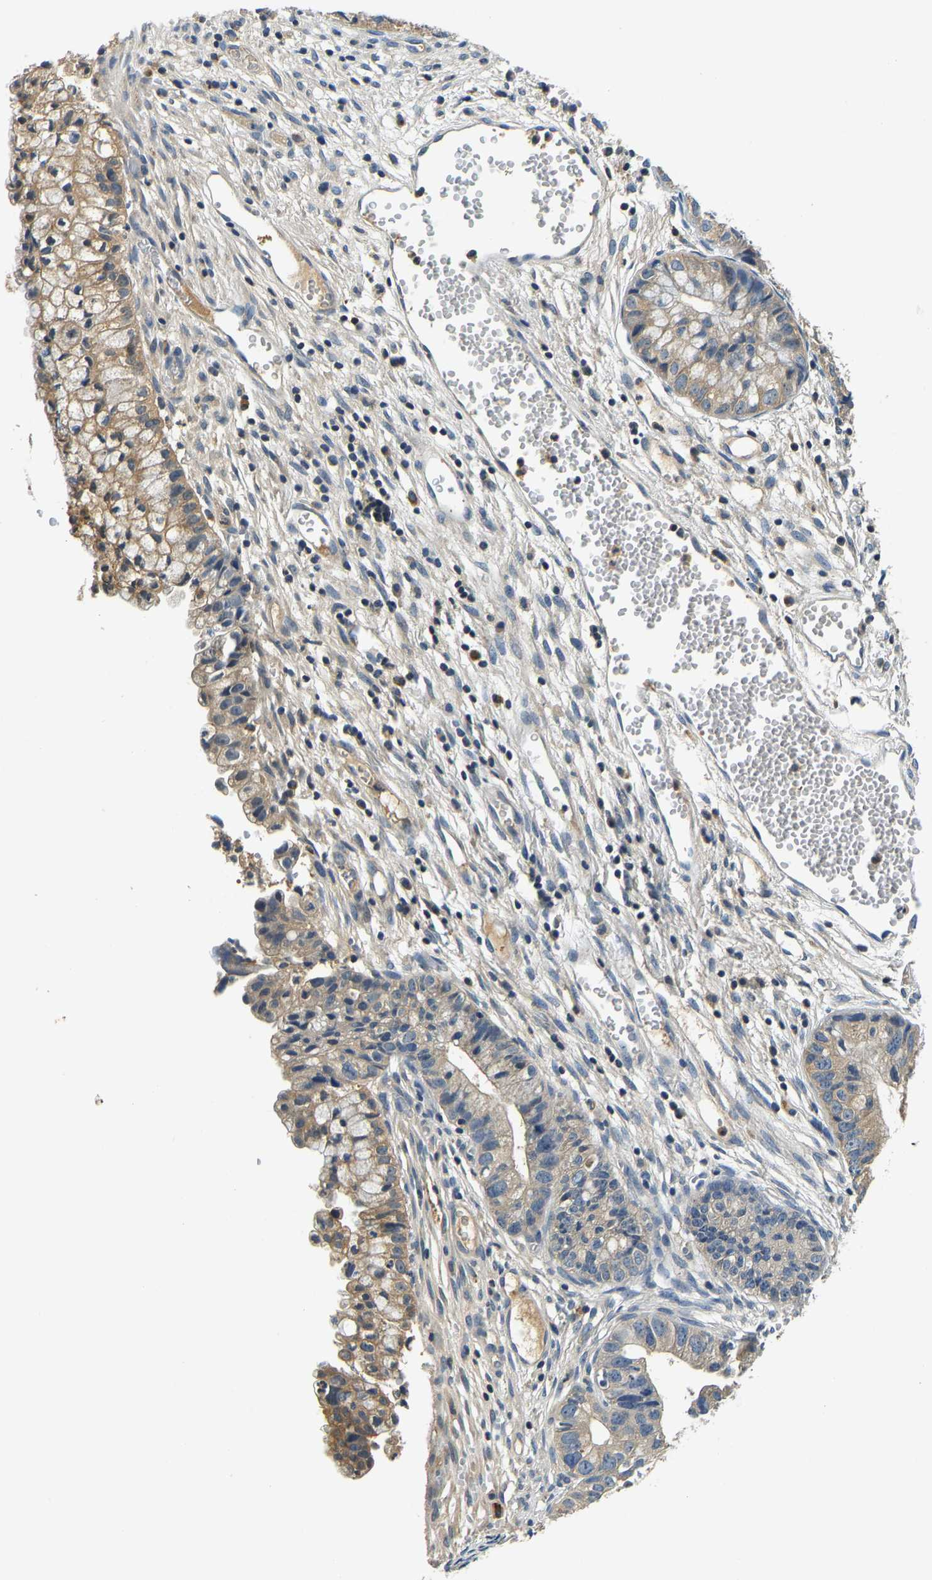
{"staining": {"intensity": "weak", "quantity": "25%-75%", "location": "cytoplasmic/membranous"}, "tissue": "cervical cancer", "cell_type": "Tumor cells", "image_type": "cancer", "snomed": [{"axis": "morphology", "description": "Adenocarcinoma, NOS"}, {"axis": "topography", "description": "Cervix"}], "caption": "A brown stain highlights weak cytoplasmic/membranous positivity of a protein in human cervical cancer (adenocarcinoma) tumor cells.", "gene": "RESF1", "patient": {"sex": "female", "age": 44}}